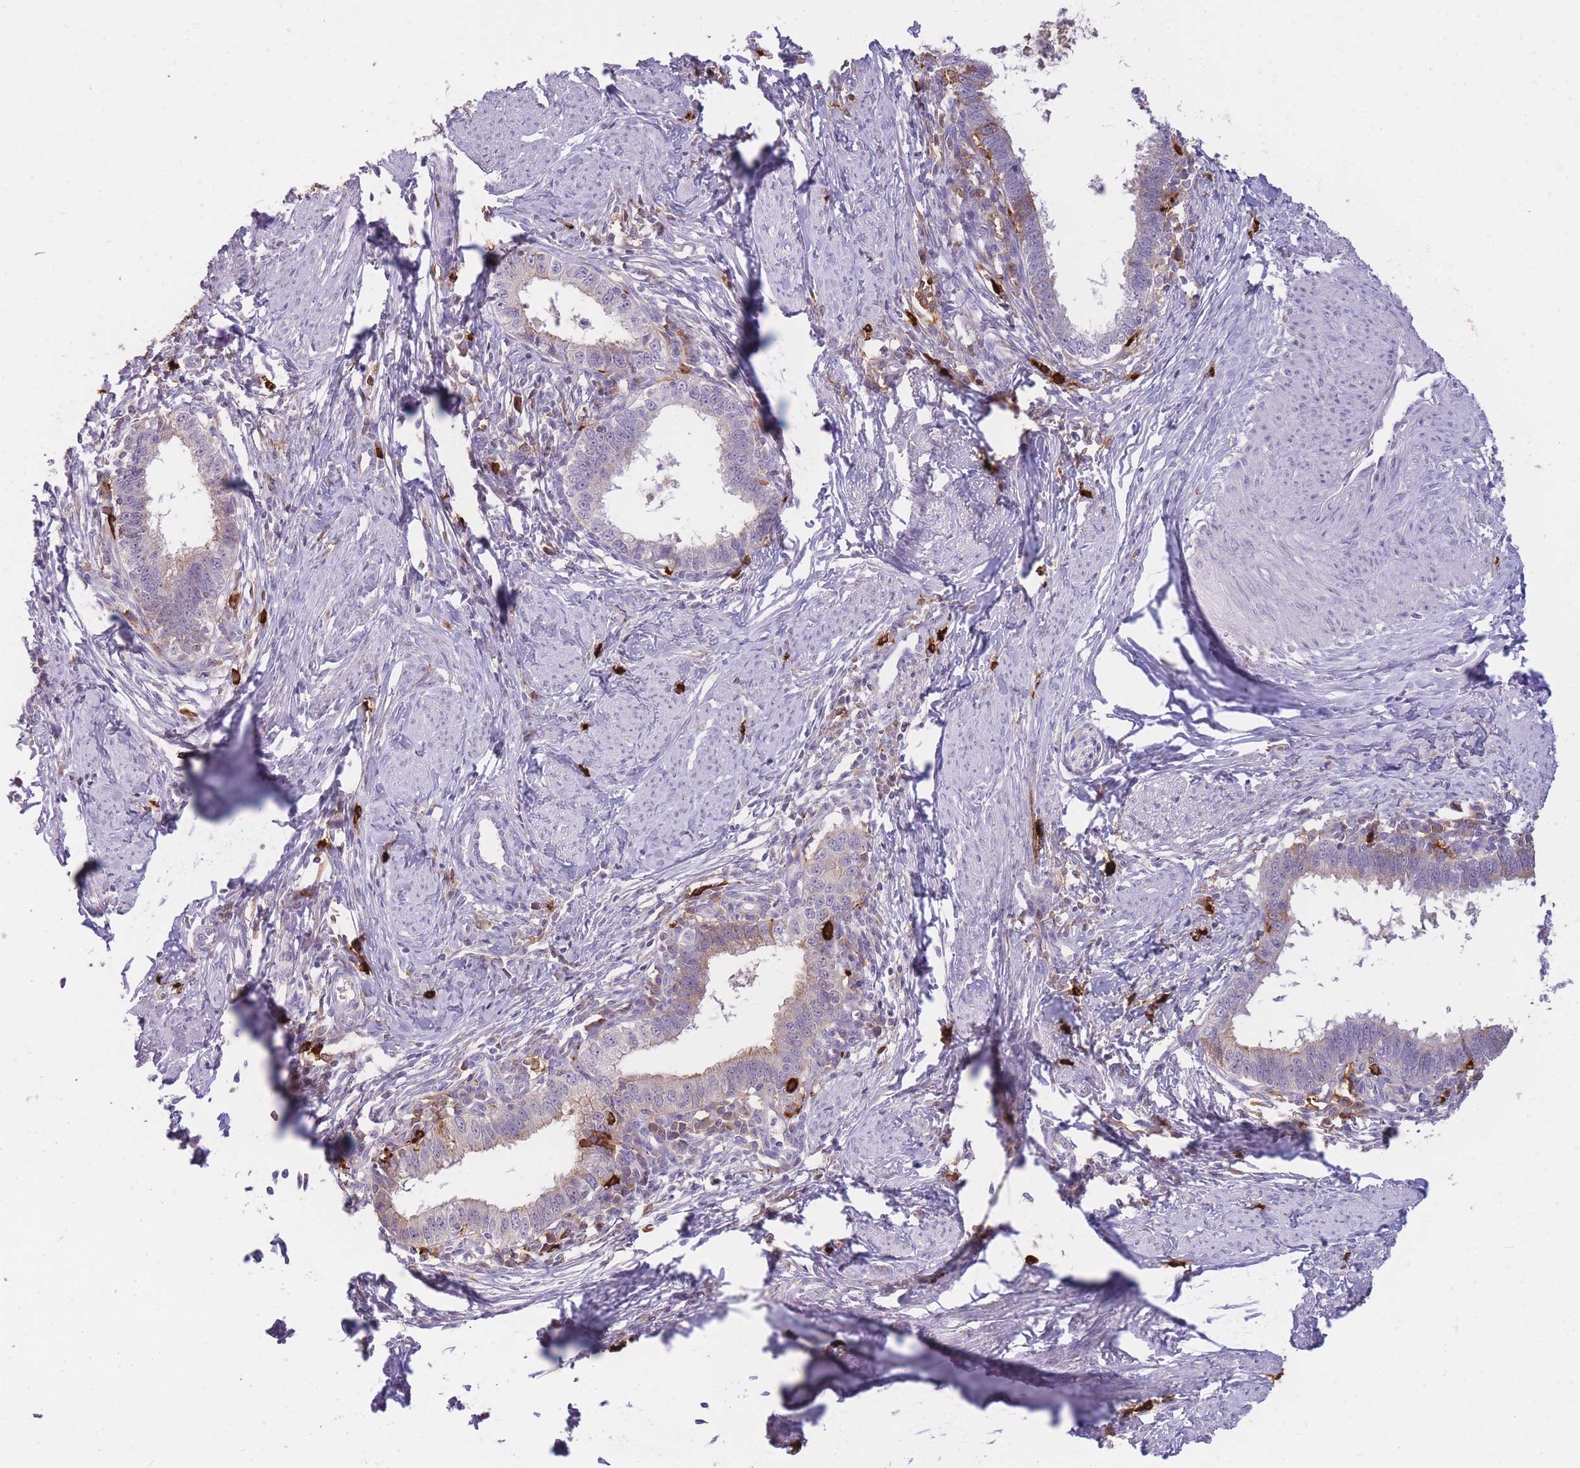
{"staining": {"intensity": "weak", "quantity": "<25%", "location": "cytoplasmic/membranous"}, "tissue": "cervical cancer", "cell_type": "Tumor cells", "image_type": "cancer", "snomed": [{"axis": "morphology", "description": "Adenocarcinoma, NOS"}, {"axis": "topography", "description": "Cervix"}], "caption": "There is no significant staining in tumor cells of cervical cancer.", "gene": "TPSD1", "patient": {"sex": "female", "age": 36}}